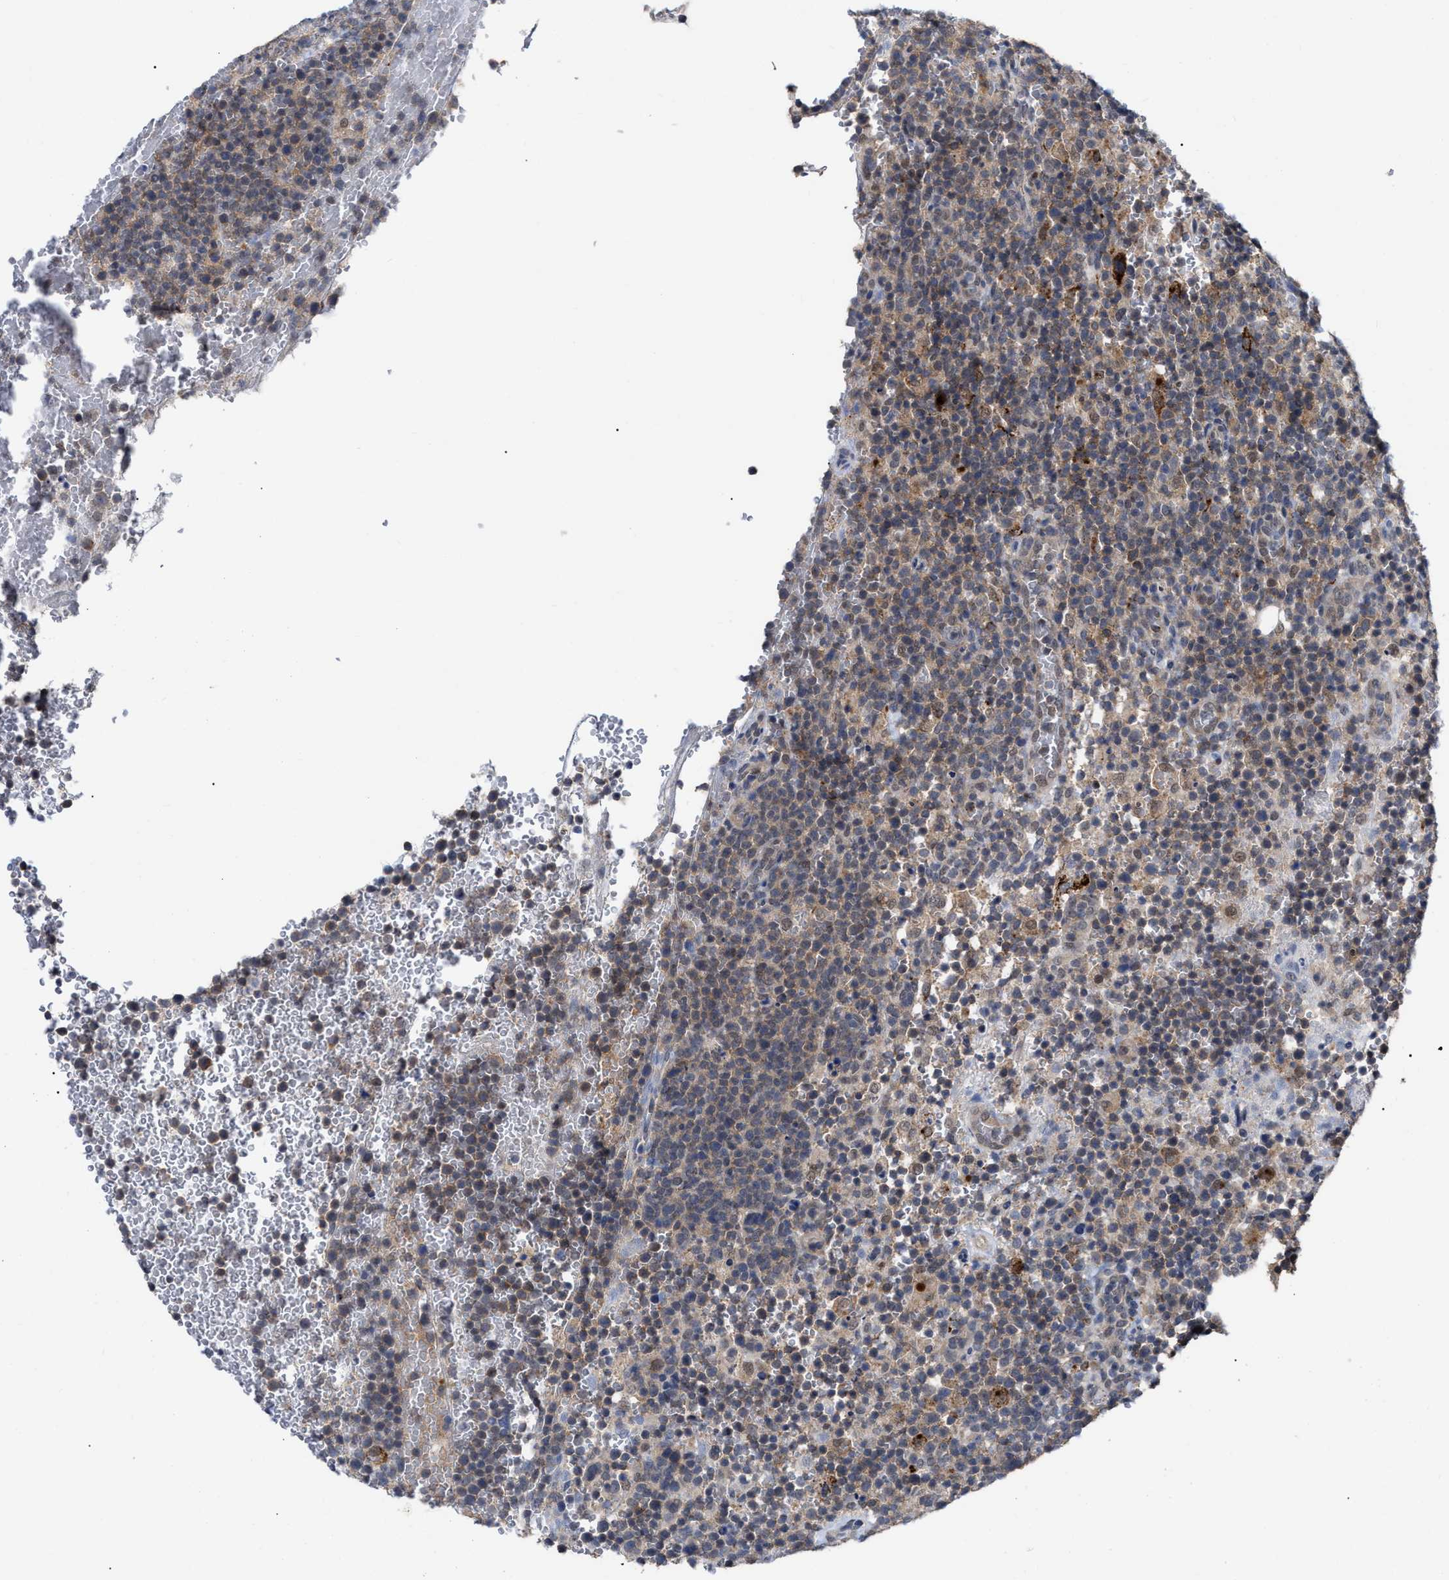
{"staining": {"intensity": "weak", "quantity": ">75%", "location": "cytoplasmic/membranous"}, "tissue": "lymphoma", "cell_type": "Tumor cells", "image_type": "cancer", "snomed": [{"axis": "morphology", "description": "Malignant lymphoma, non-Hodgkin's type, High grade"}, {"axis": "topography", "description": "Lymph node"}], "caption": "Immunohistochemical staining of malignant lymphoma, non-Hodgkin's type (high-grade) displays weak cytoplasmic/membranous protein expression in approximately >75% of tumor cells.", "gene": "UPF1", "patient": {"sex": "male", "age": 61}}